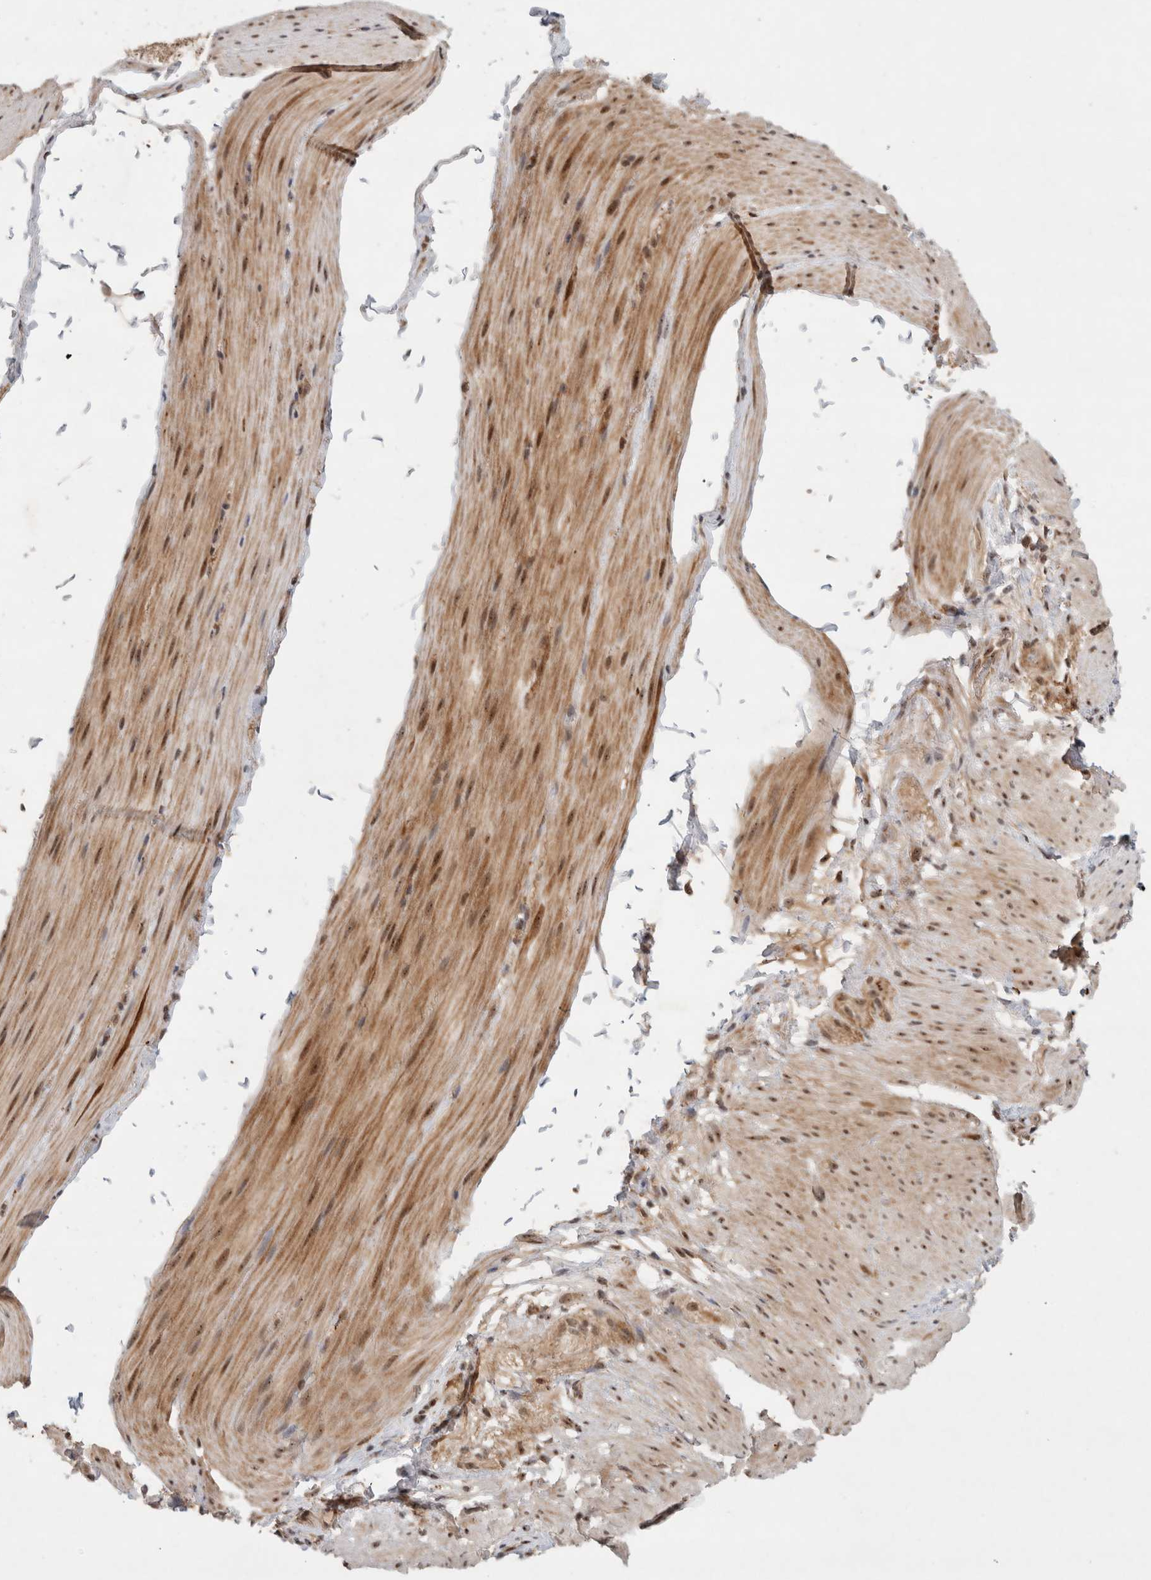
{"staining": {"intensity": "weak", "quantity": "25%-75%", "location": "cytoplasmic/membranous,nuclear"}, "tissue": "smooth muscle", "cell_type": "Smooth muscle cells", "image_type": "normal", "snomed": [{"axis": "morphology", "description": "Normal tissue, NOS"}, {"axis": "topography", "description": "Smooth muscle"}, {"axis": "topography", "description": "Small intestine"}], "caption": "Smooth muscle cells display weak cytoplasmic/membranous,nuclear positivity in about 25%-75% of cells in normal smooth muscle.", "gene": "MPHOSPH6", "patient": {"sex": "female", "age": 84}}